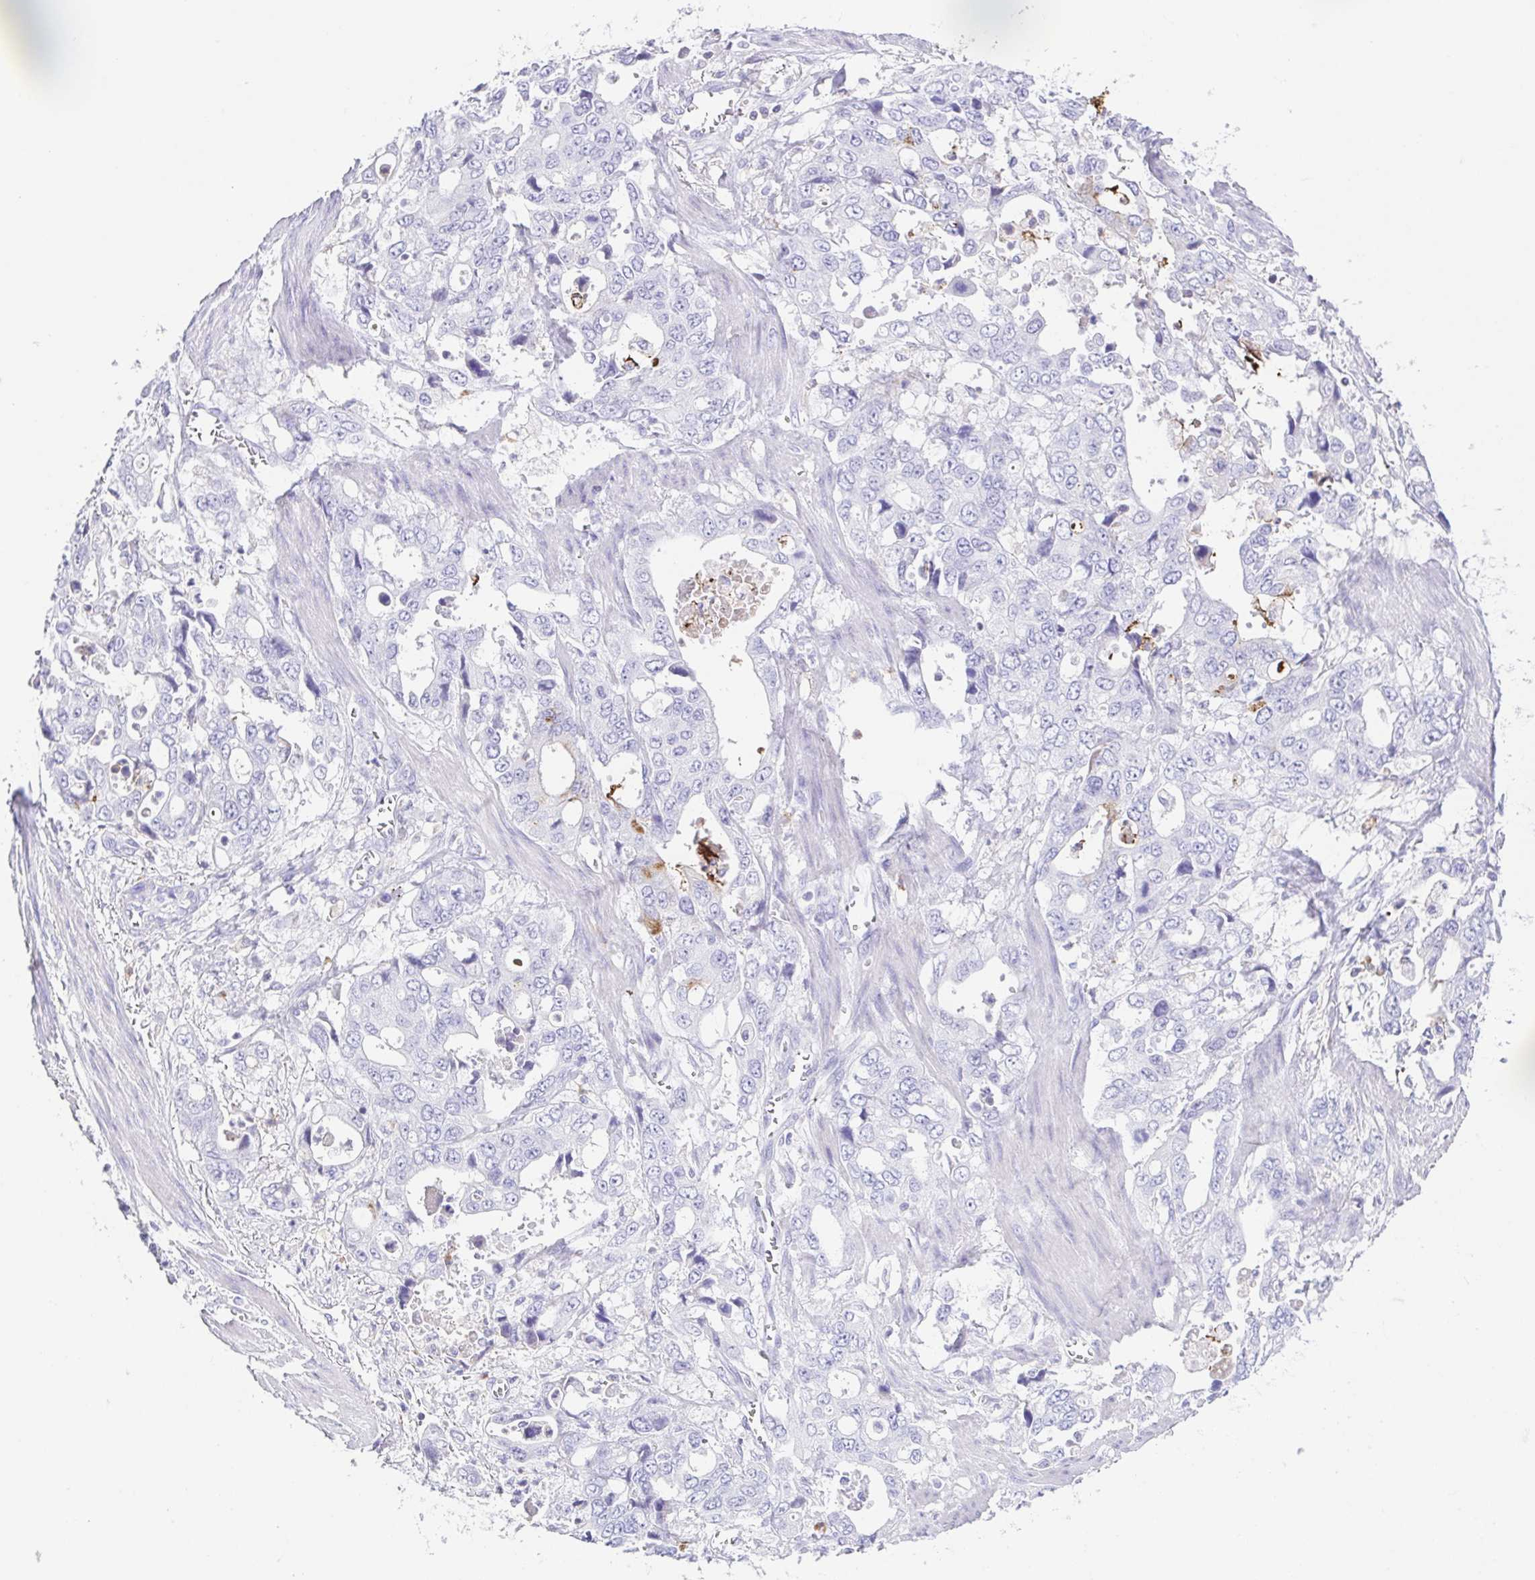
{"staining": {"intensity": "moderate", "quantity": "<25%", "location": "cytoplasmic/membranous"}, "tissue": "stomach cancer", "cell_type": "Tumor cells", "image_type": "cancer", "snomed": [{"axis": "morphology", "description": "Adenocarcinoma, NOS"}, {"axis": "topography", "description": "Stomach, upper"}], "caption": "Immunohistochemistry image of human adenocarcinoma (stomach) stained for a protein (brown), which displays low levels of moderate cytoplasmic/membranous staining in about <25% of tumor cells.", "gene": "ARPP21", "patient": {"sex": "male", "age": 74}}